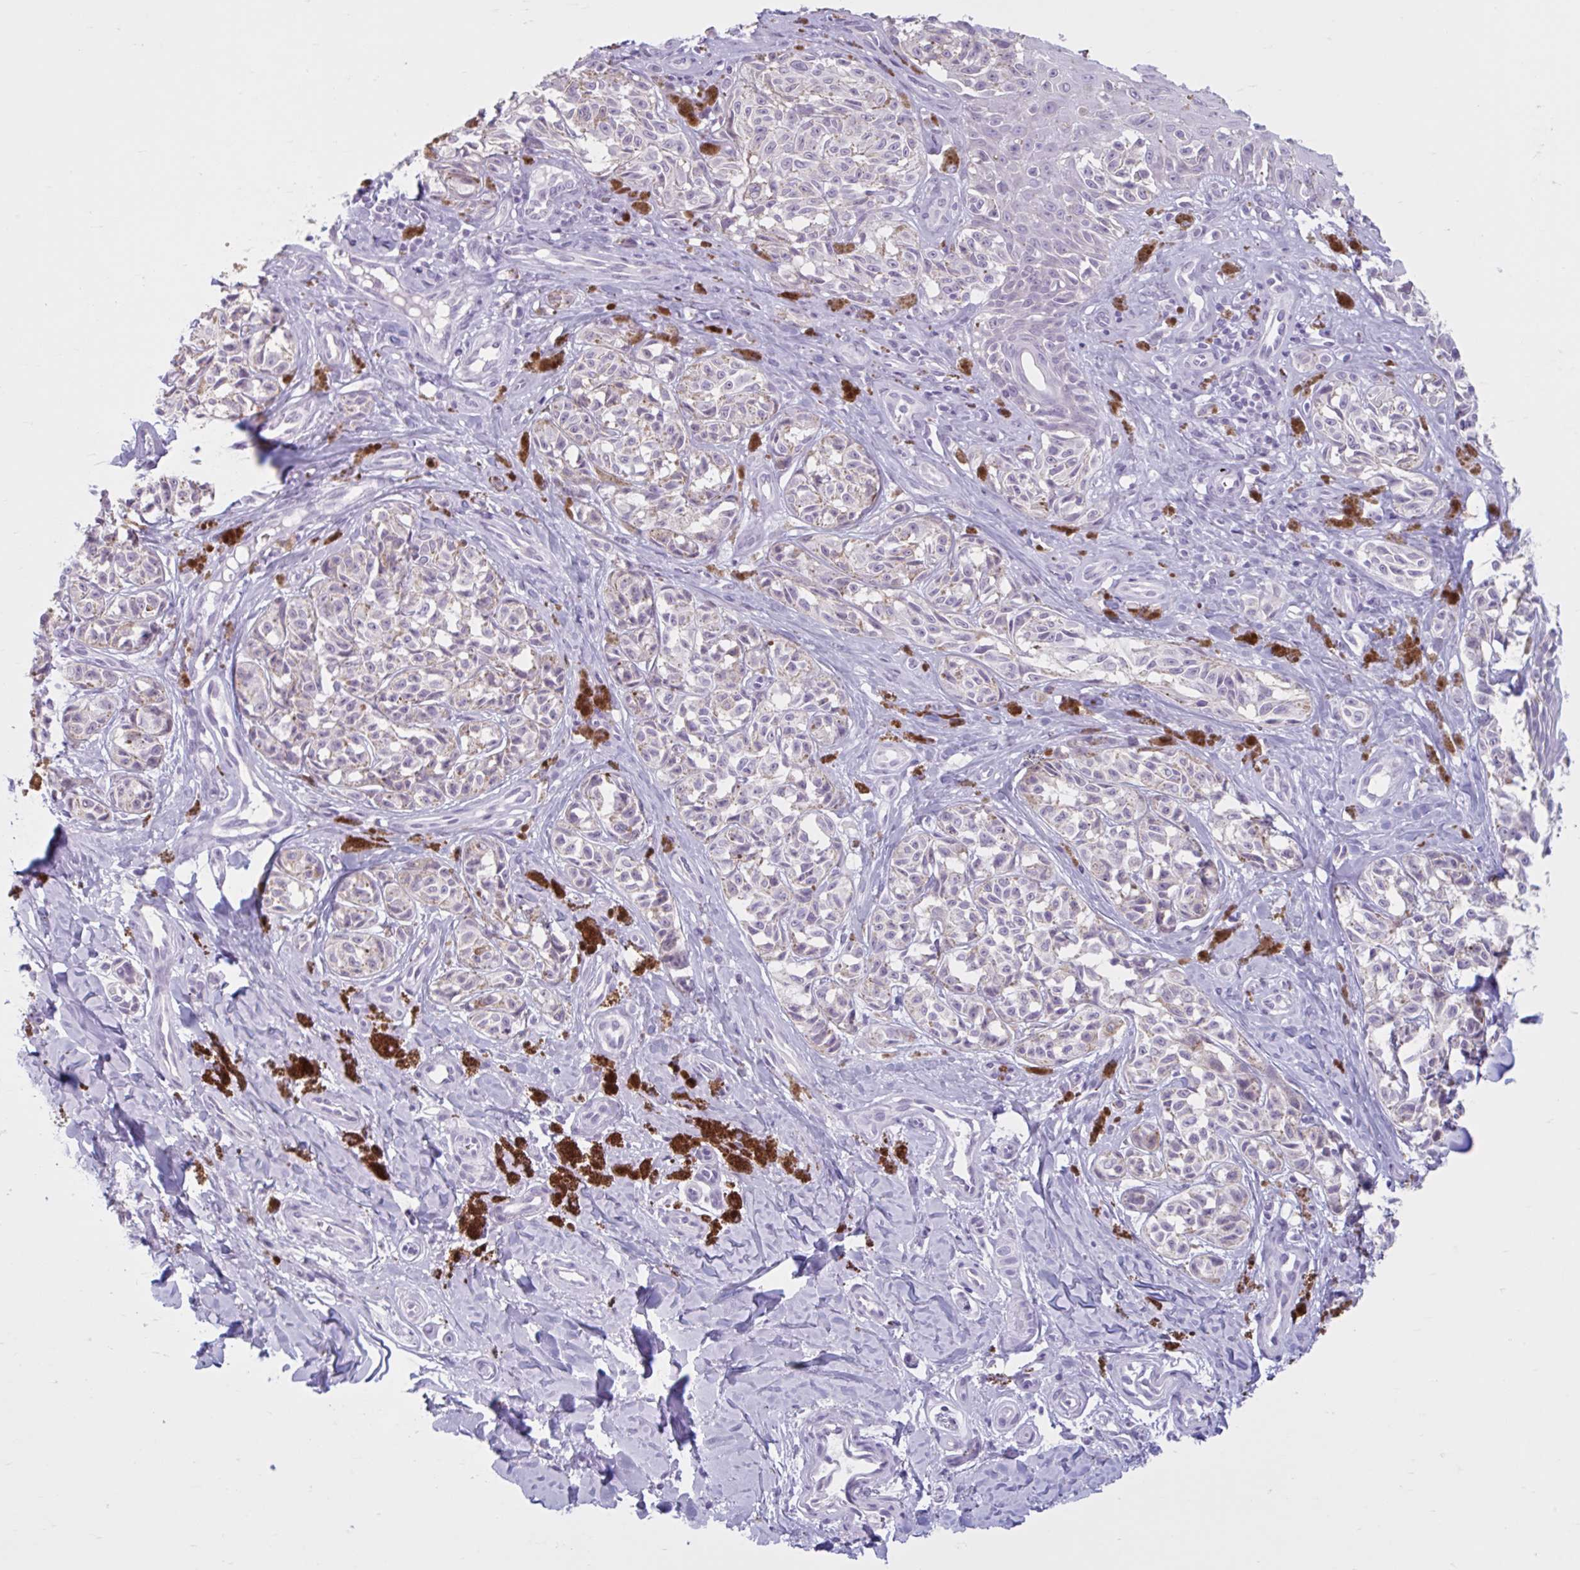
{"staining": {"intensity": "negative", "quantity": "none", "location": "none"}, "tissue": "melanoma", "cell_type": "Tumor cells", "image_type": "cancer", "snomed": [{"axis": "morphology", "description": "Malignant melanoma, NOS"}, {"axis": "topography", "description": "Skin"}], "caption": "Immunohistochemical staining of melanoma displays no significant positivity in tumor cells.", "gene": "CEP120", "patient": {"sex": "female", "age": 65}}